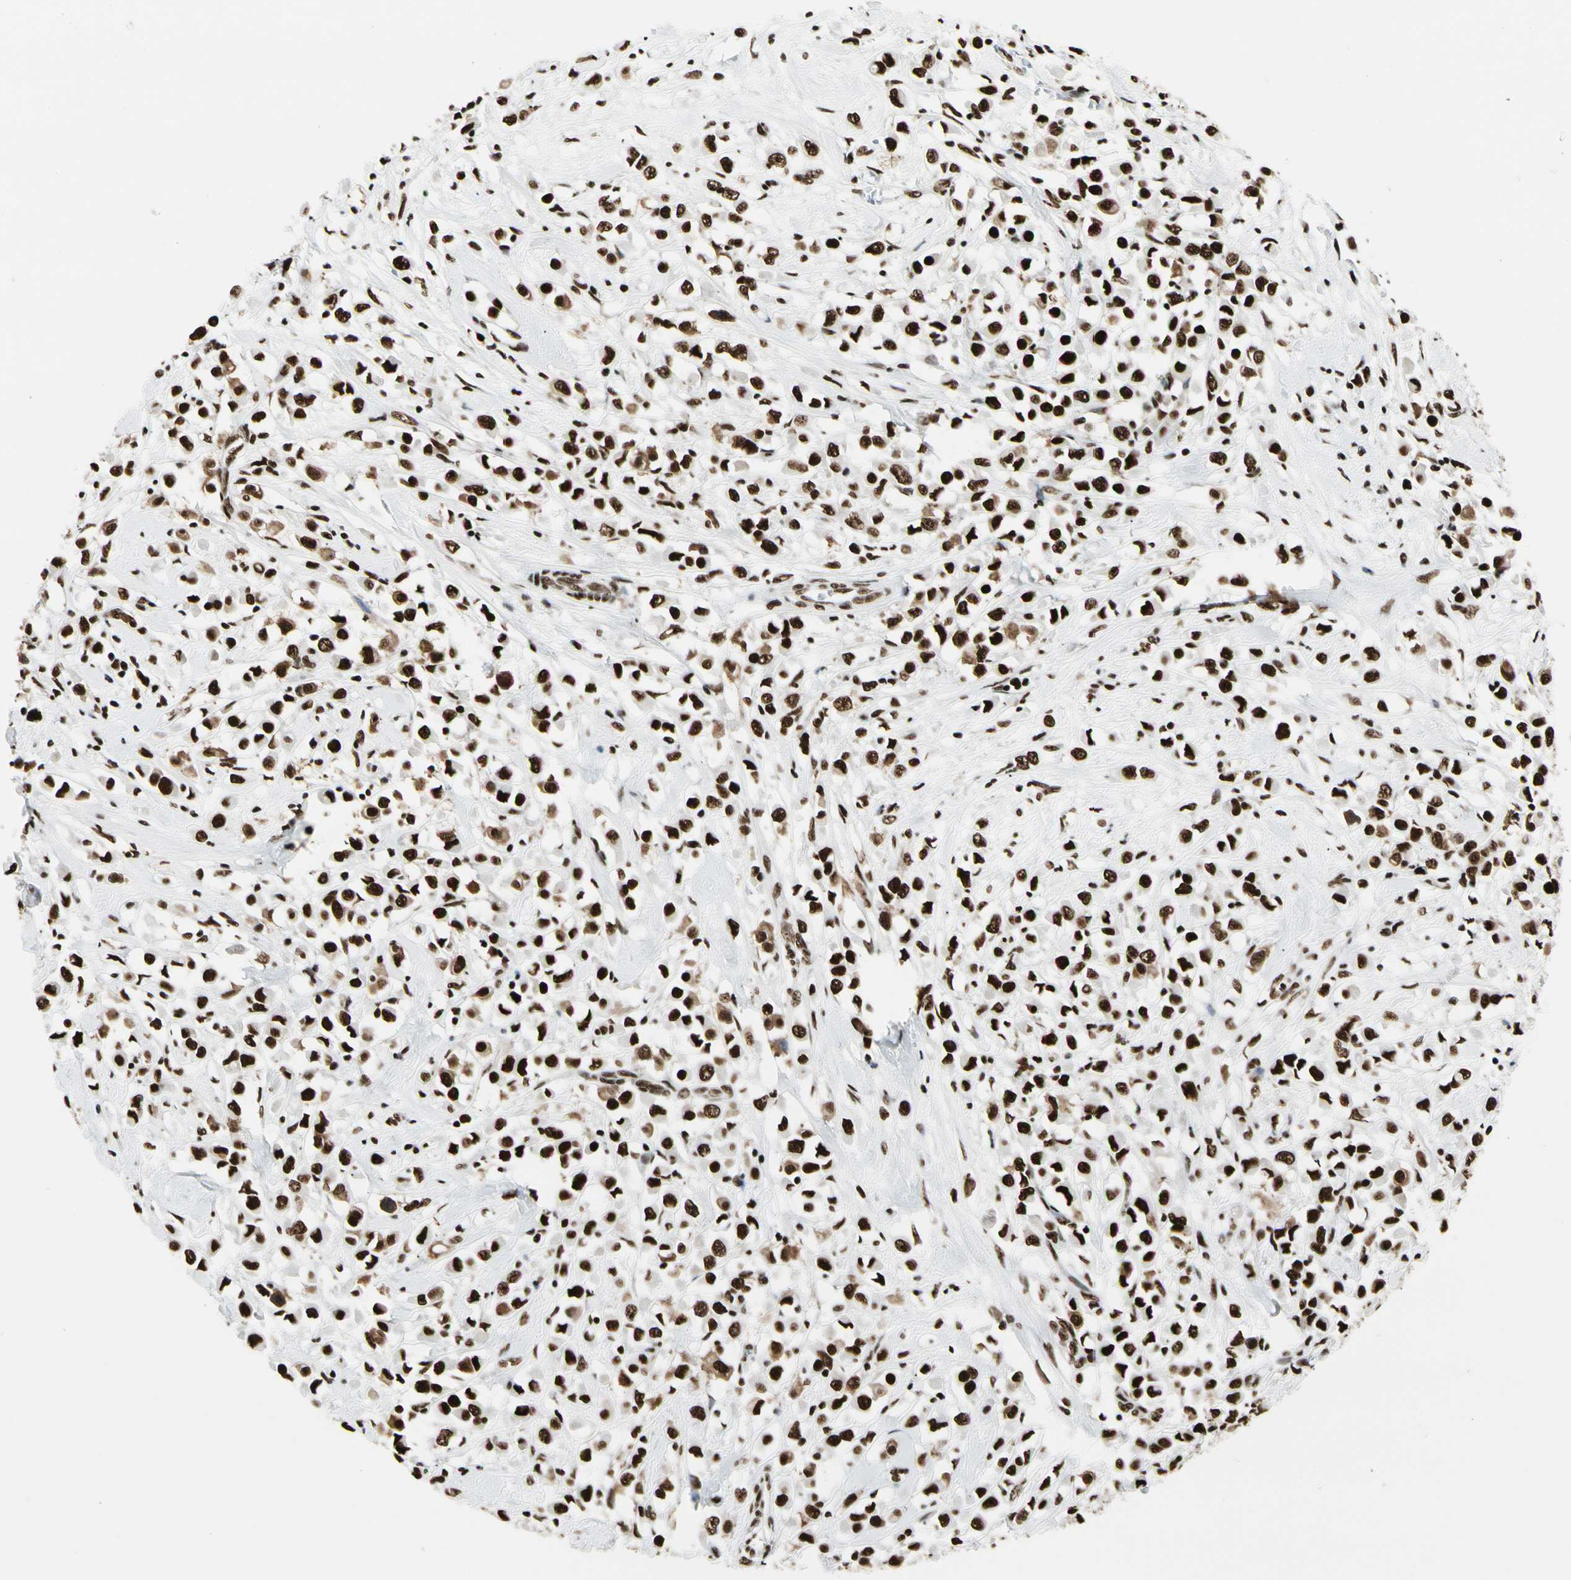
{"staining": {"intensity": "strong", "quantity": ">75%", "location": "nuclear"}, "tissue": "breast cancer", "cell_type": "Tumor cells", "image_type": "cancer", "snomed": [{"axis": "morphology", "description": "Duct carcinoma"}, {"axis": "topography", "description": "Breast"}], "caption": "Breast cancer stained with immunohistochemistry (IHC) displays strong nuclear positivity in about >75% of tumor cells.", "gene": "CCAR1", "patient": {"sex": "female", "age": 61}}